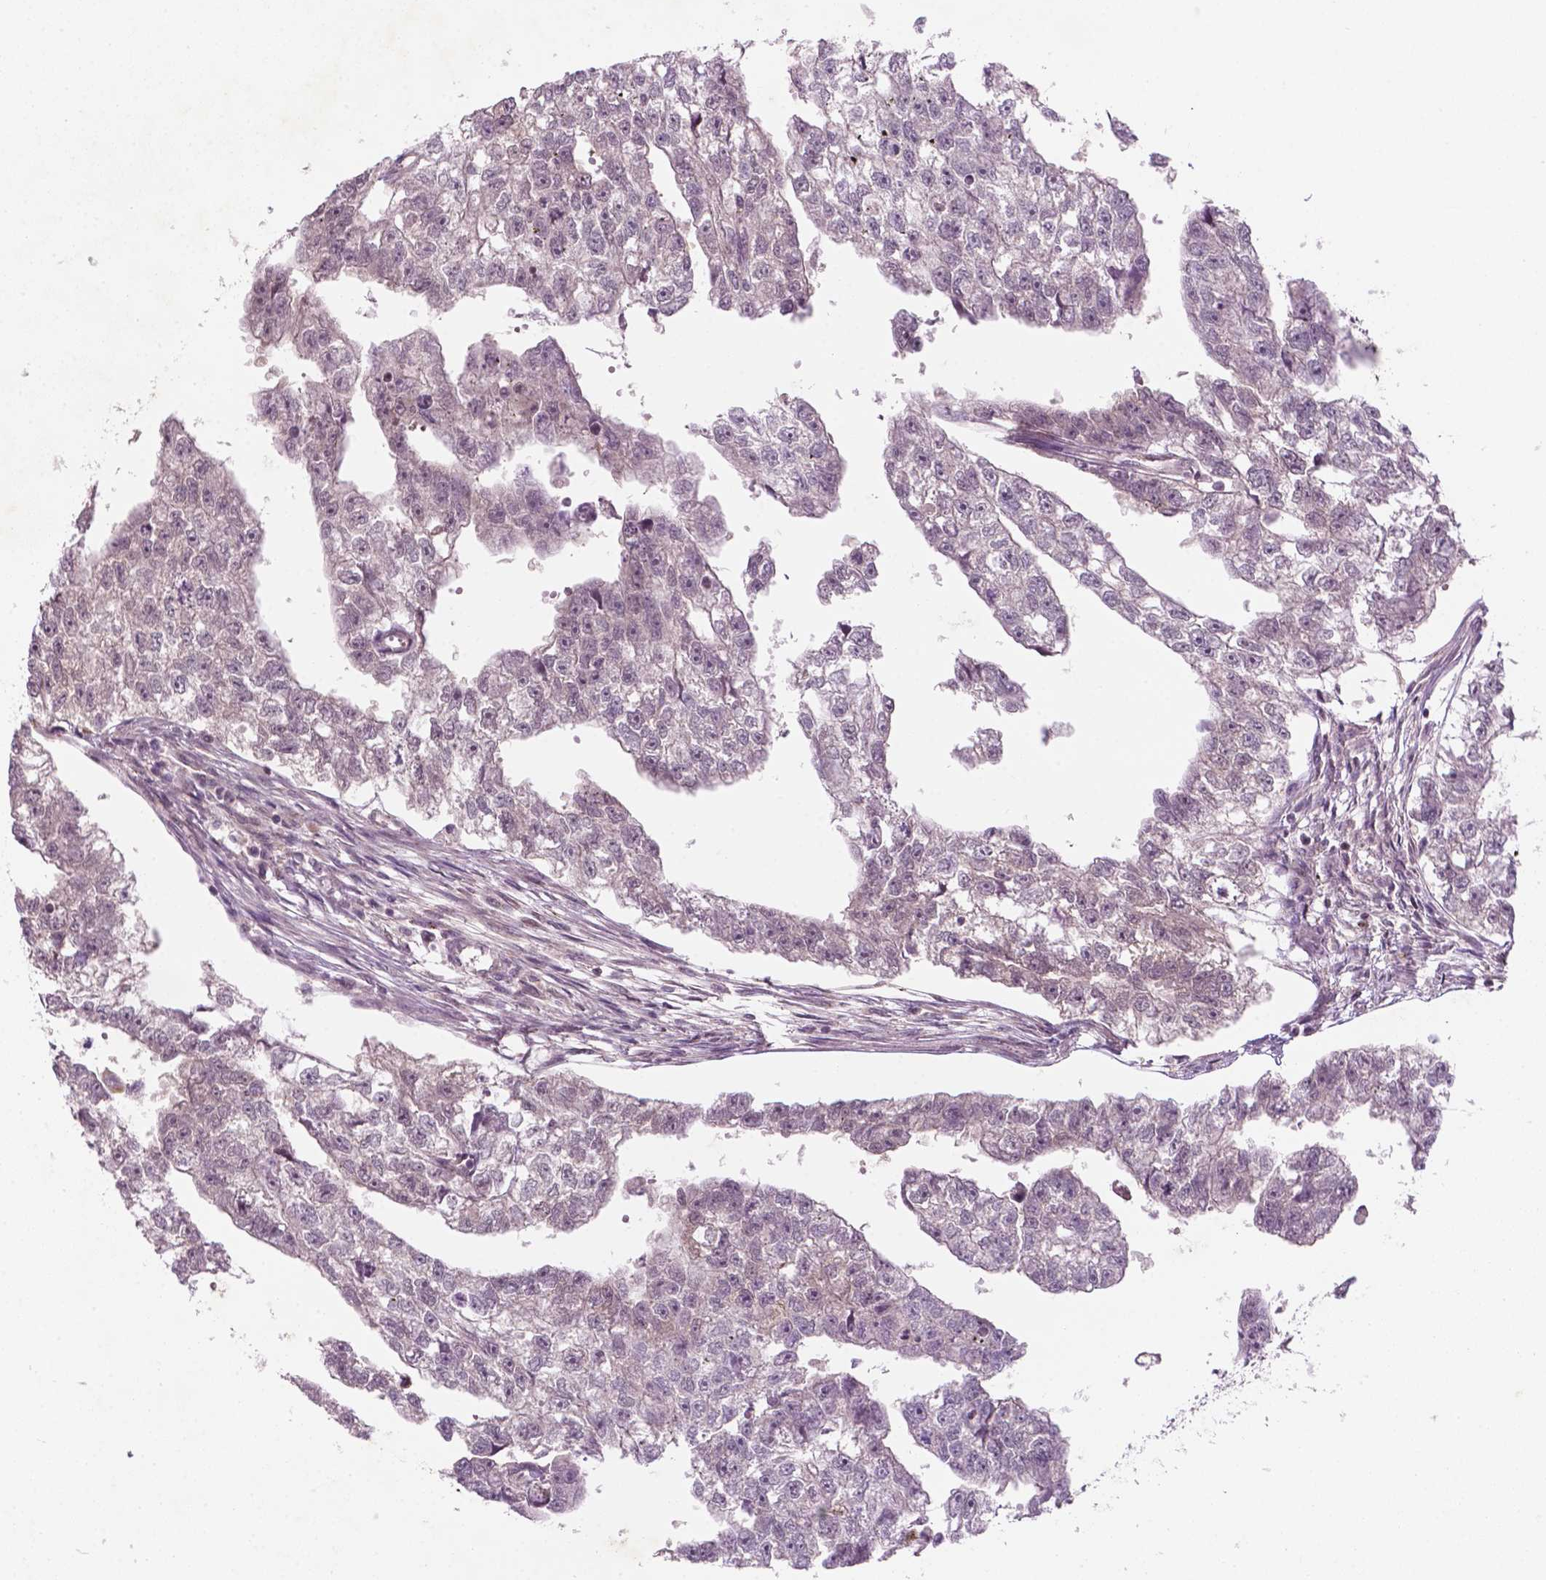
{"staining": {"intensity": "weak", "quantity": "25%-75%", "location": "nuclear"}, "tissue": "testis cancer", "cell_type": "Tumor cells", "image_type": "cancer", "snomed": [{"axis": "morphology", "description": "Carcinoma, Embryonal, NOS"}, {"axis": "morphology", "description": "Teratoma, malignant, NOS"}, {"axis": "topography", "description": "Testis"}], "caption": "A low amount of weak nuclear positivity is appreciated in about 25%-75% of tumor cells in testis malignant teratoma tissue.", "gene": "NFAT5", "patient": {"sex": "male", "age": 44}}